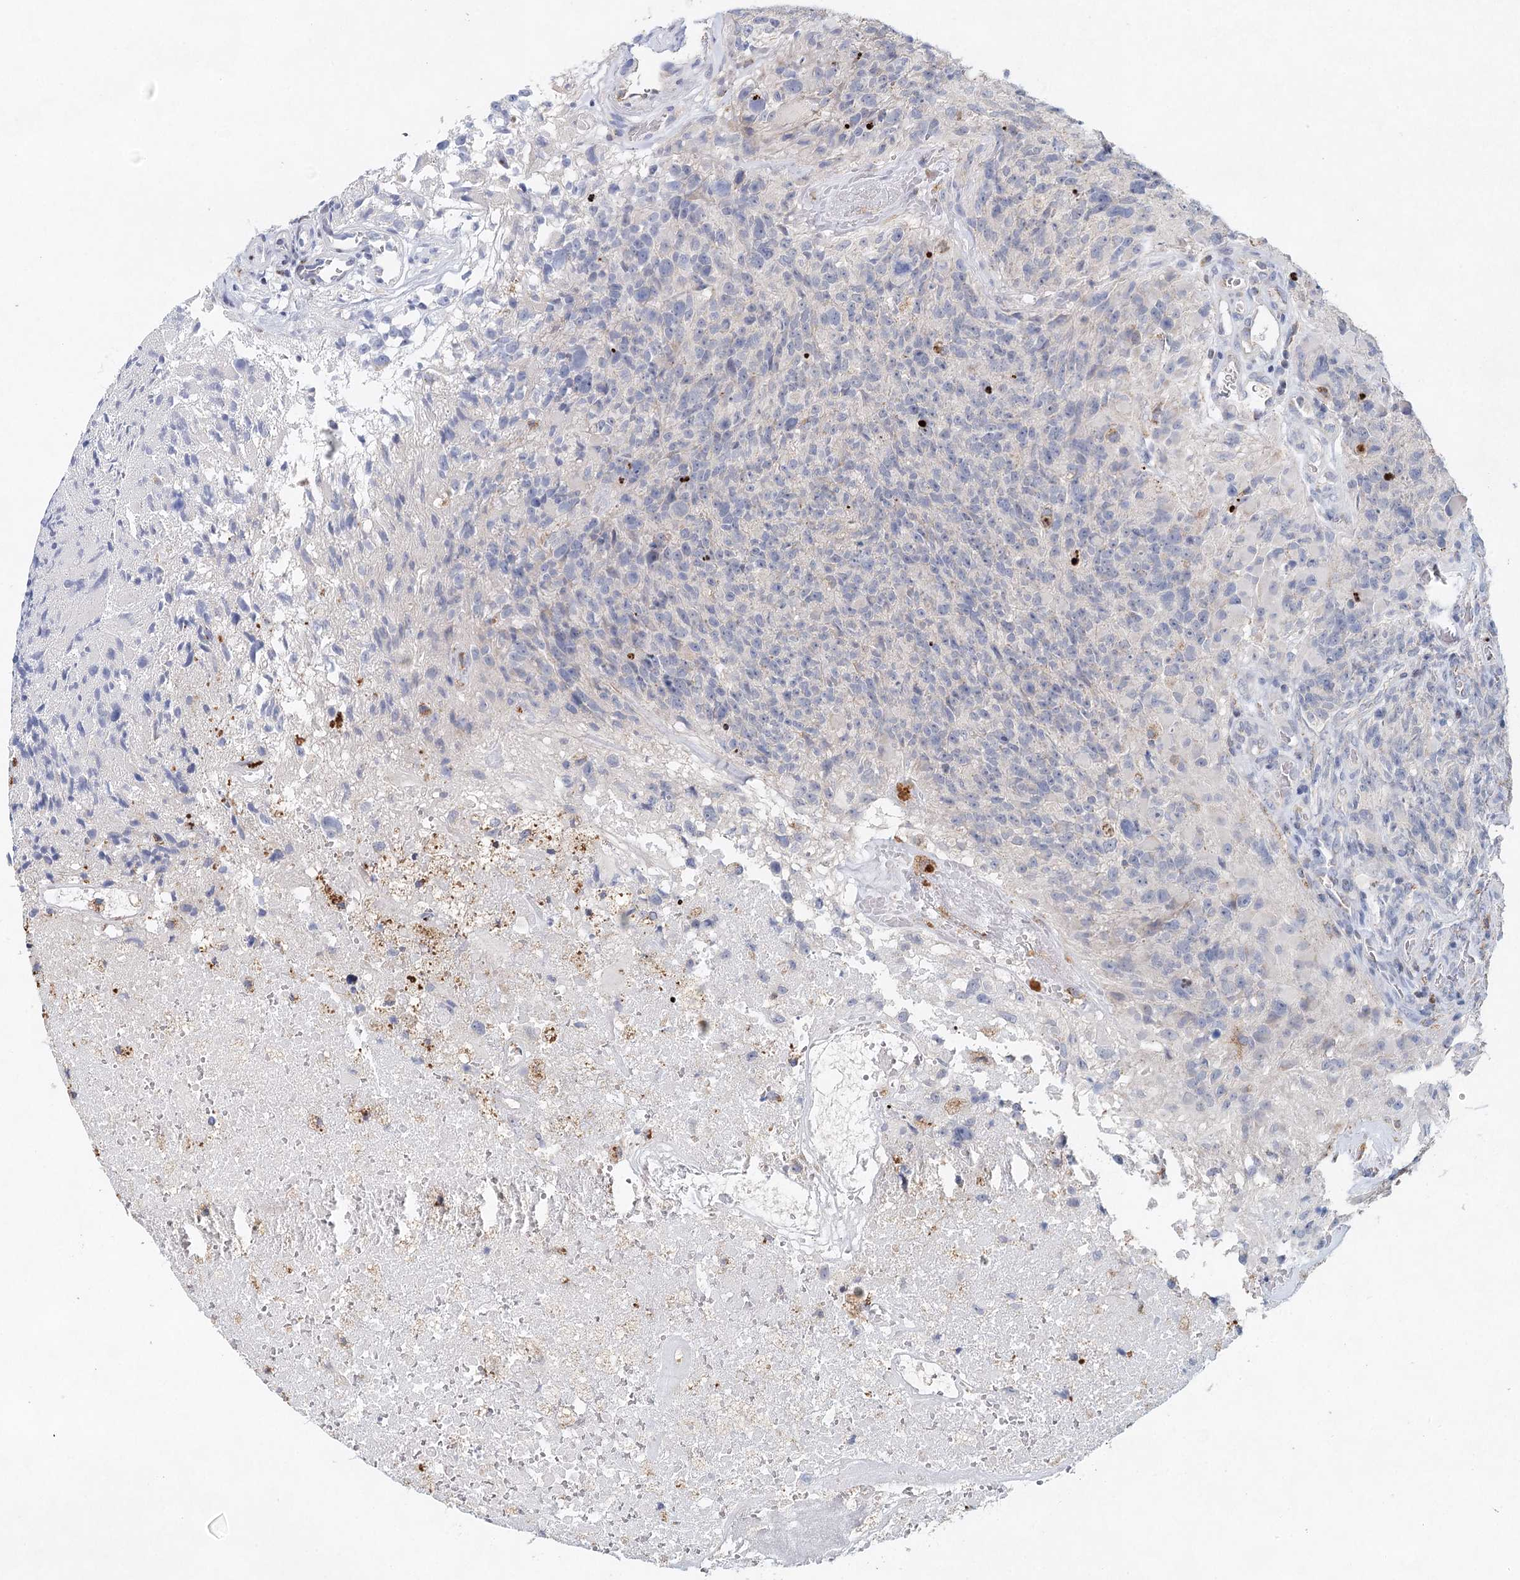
{"staining": {"intensity": "negative", "quantity": "none", "location": "none"}, "tissue": "glioma", "cell_type": "Tumor cells", "image_type": "cancer", "snomed": [{"axis": "morphology", "description": "Glioma, malignant, High grade"}, {"axis": "topography", "description": "Brain"}], "caption": "Immunohistochemical staining of human glioma exhibits no significant expression in tumor cells. (Stains: DAB immunohistochemistry (IHC) with hematoxylin counter stain, Microscopy: brightfield microscopy at high magnification).", "gene": "XPO6", "patient": {"sex": "male", "age": 76}}